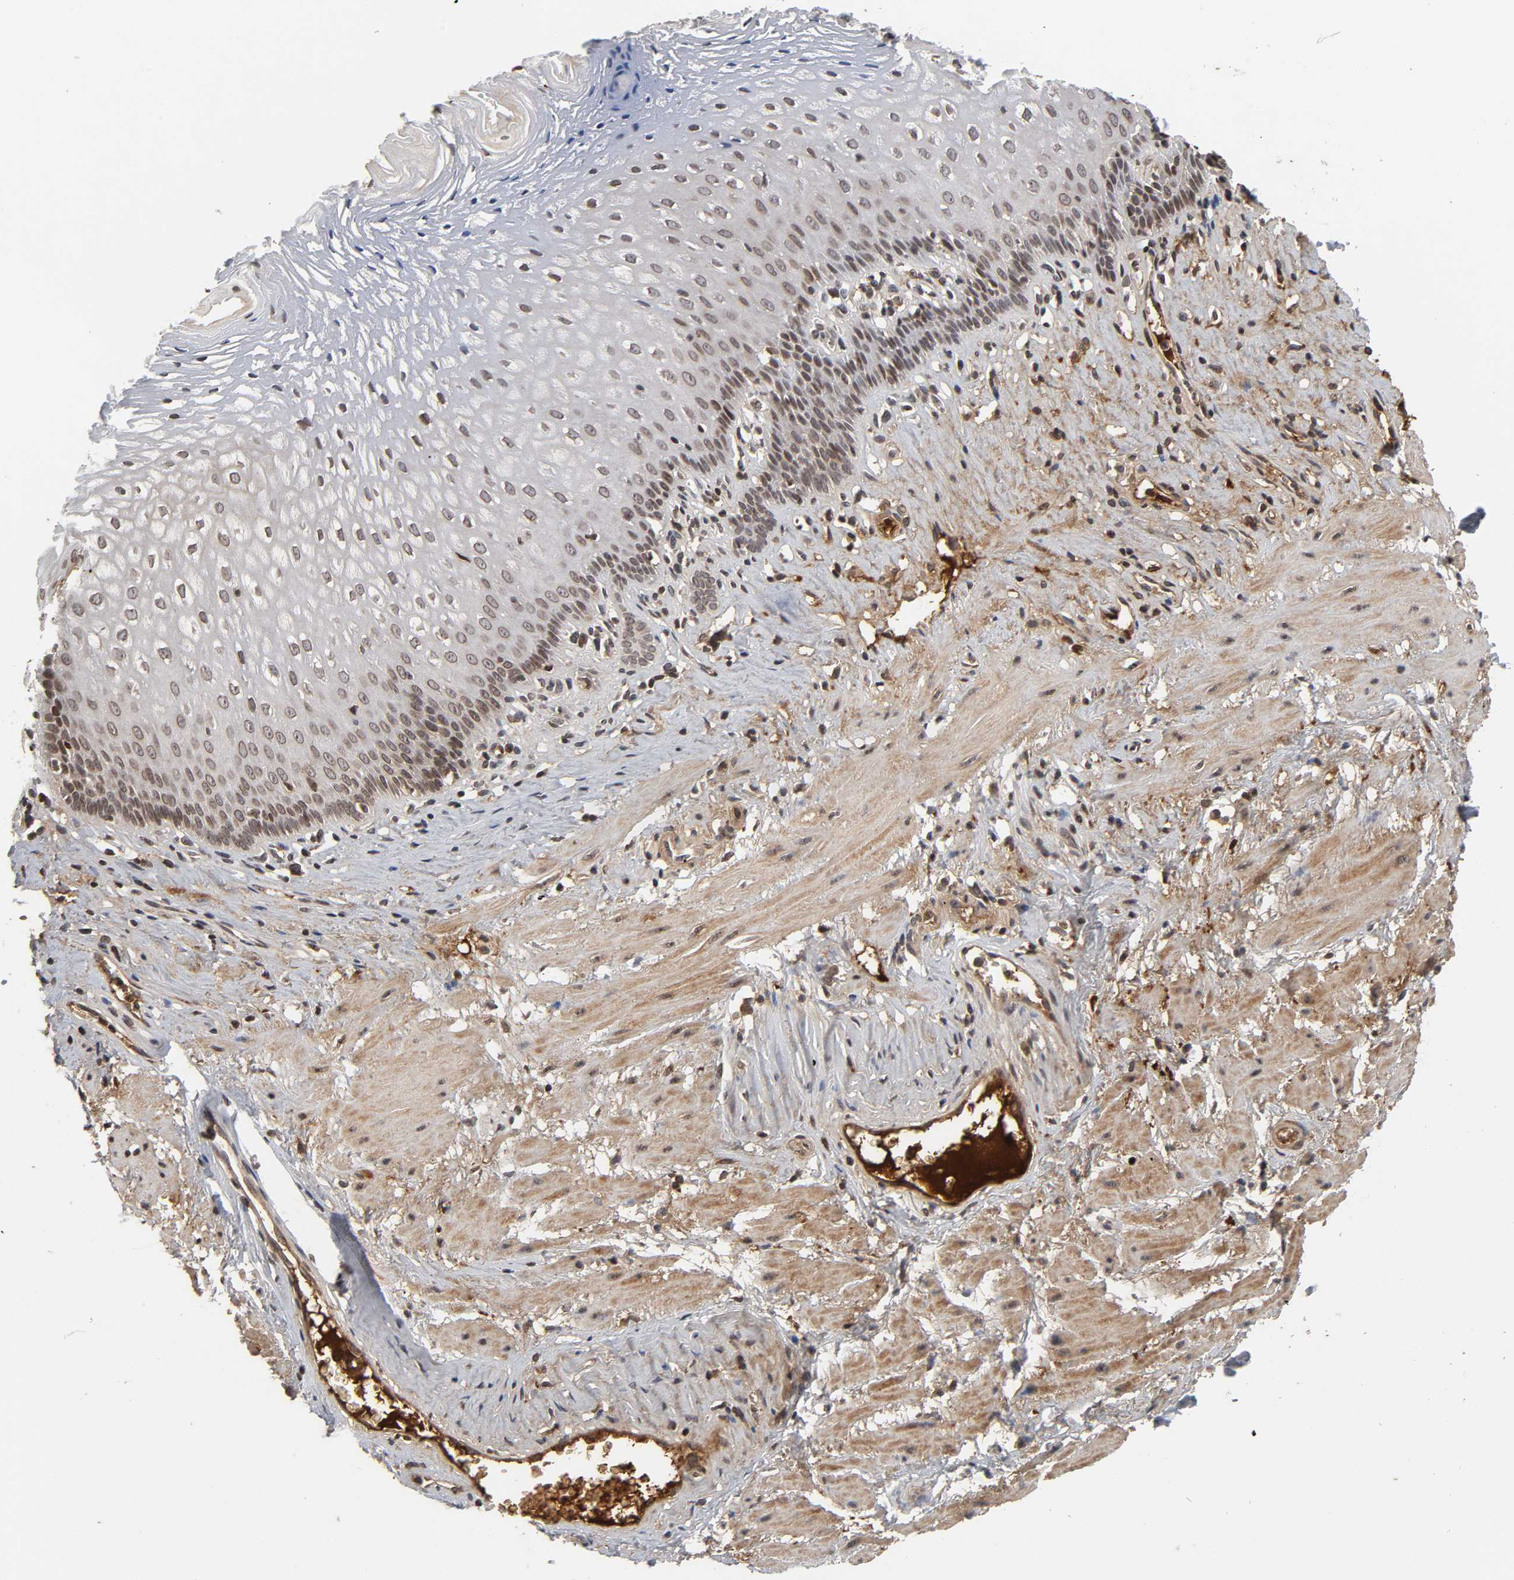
{"staining": {"intensity": "moderate", "quantity": "25%-75%", "location": "nuclear"}, "tissue": "esophagus", "cell_type": "Squamous epithelial cells", "image_type": "normal", "snomed": [{"axis": "morphology", "description": "Normal tissue, NOS"}, {"axis": "topography", "description": "Esophagus"}], "caption": "Normal esophagus exhibits moderate nuclear positivity in about 25%-75% of squamous epithelial cells, visualized by immunohistochemistry.", "gene": "CPN2", "patient": {"sex": "female", "age": 70}}